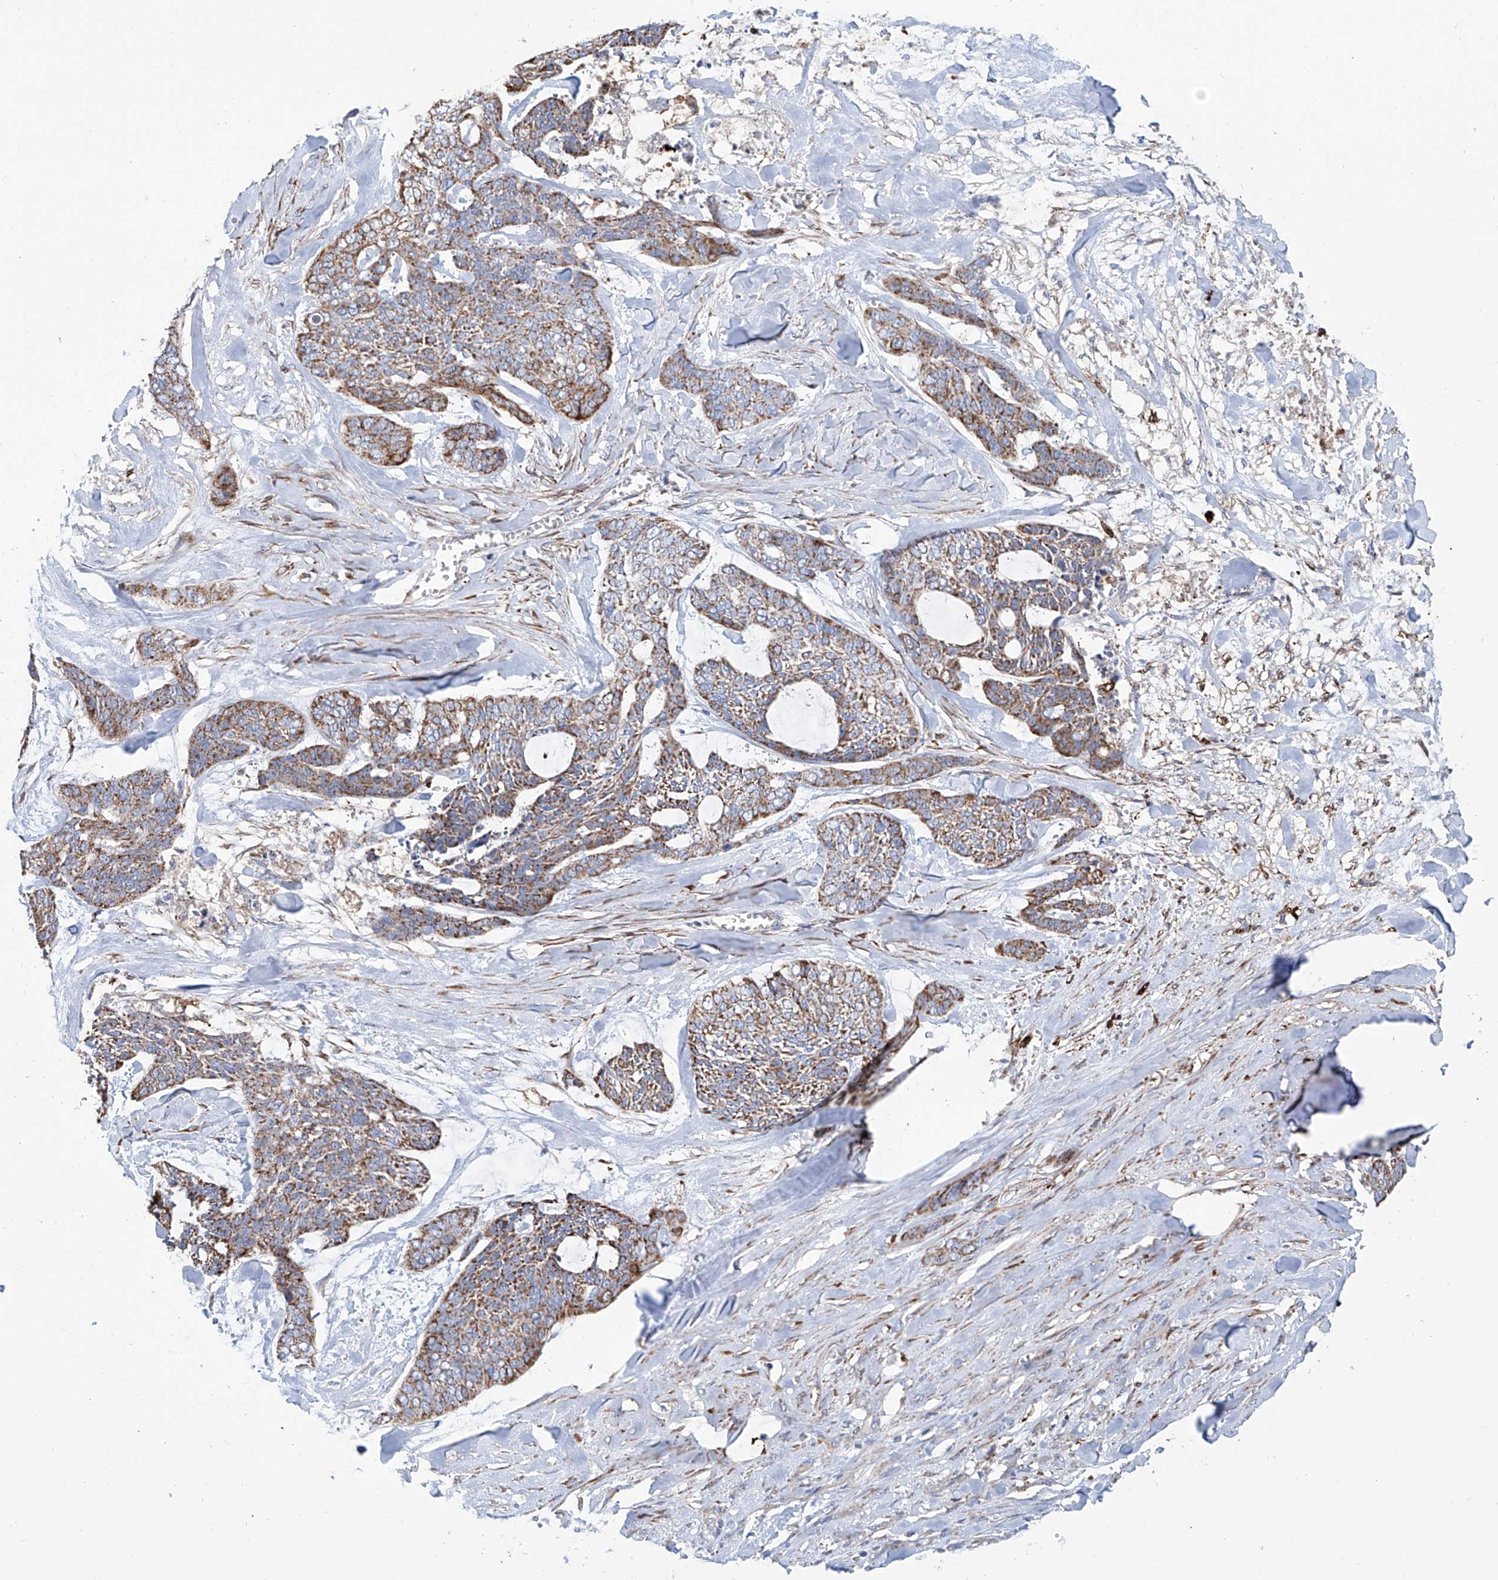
{"staining": {"intensity": "moderate", "quantity": ">75%", "location": "cytoplasmic/membranous"}, "tissue": "skin cancer", "cell_type": "Tumor cells", "image_type": "cancer", "snomed": [{"axis": "morphology", "description": "Basal cell carcinoma"}, {"axis": "topography", "description": "Skin"}], "caption": "Human skin basal cell carcinoma stained for a protein (brown) reveals moderate cytoplasmic/membranous positive expression in about >75% of tumor cells.", "gene": "ALDH6A1", "patient": {"sex": "female", "age": 64}}